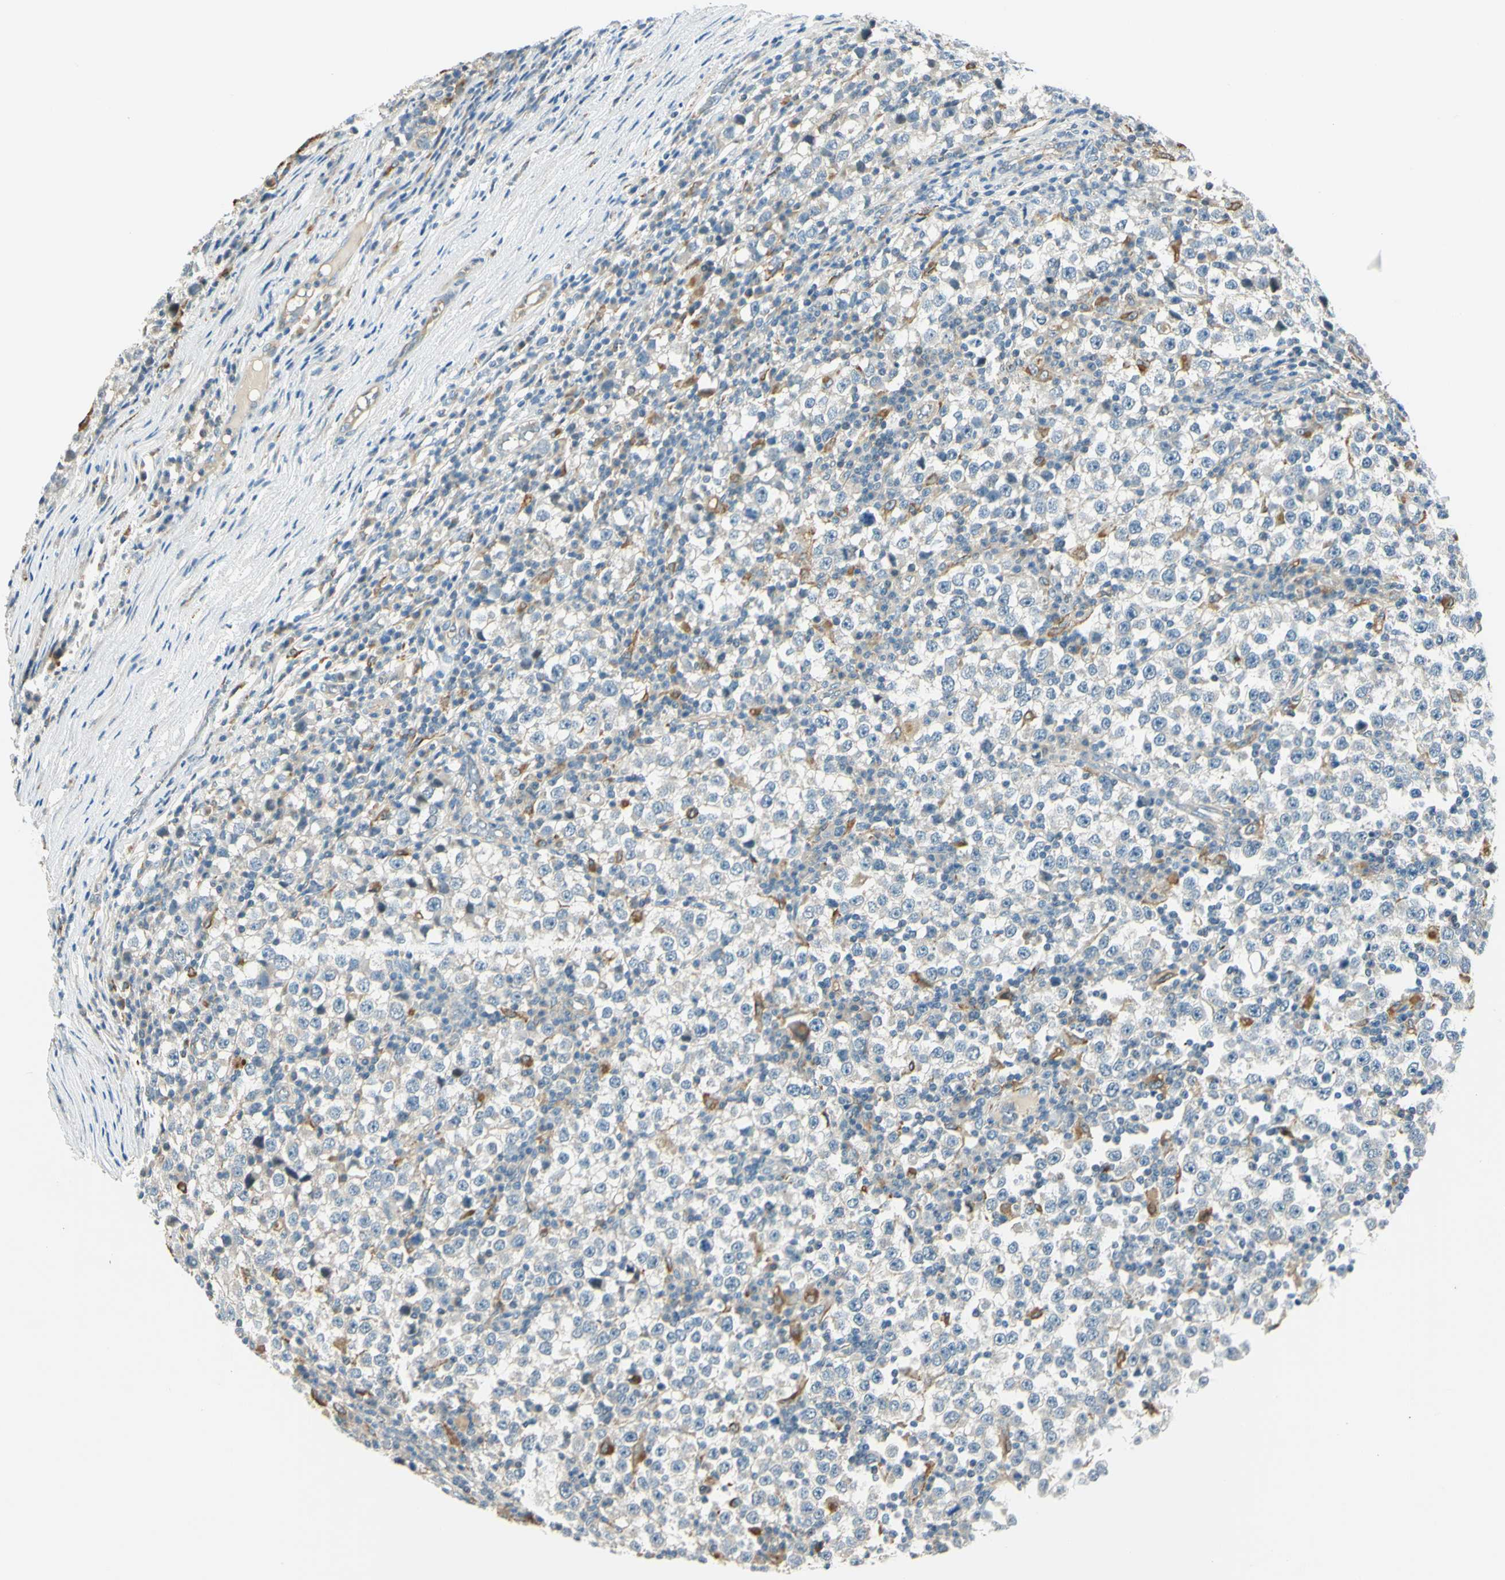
{"staining": {"intensity": "moderate", "quantity": "<25%", "location": "cytoplasmic/membranous"}, "tissue": "testis cancer", "cell_type": "Tumor cells", "image_type": "cancer", "snomed": [{"axis": "morphology", "description": "Seminoma, NOS"}, {"axis": "topography", "description": "Testis"}], "caption": "Tumor cells show moderate cytoplasmic/membranous positivity in about <25% of cells in testis cancer. (DAB (3,3'-diaminobenzidine) = brown stain, brightfield microscopy at high magnification).", "gene": "LAMA3", "patient": {"sex": "male", "age": 65}}